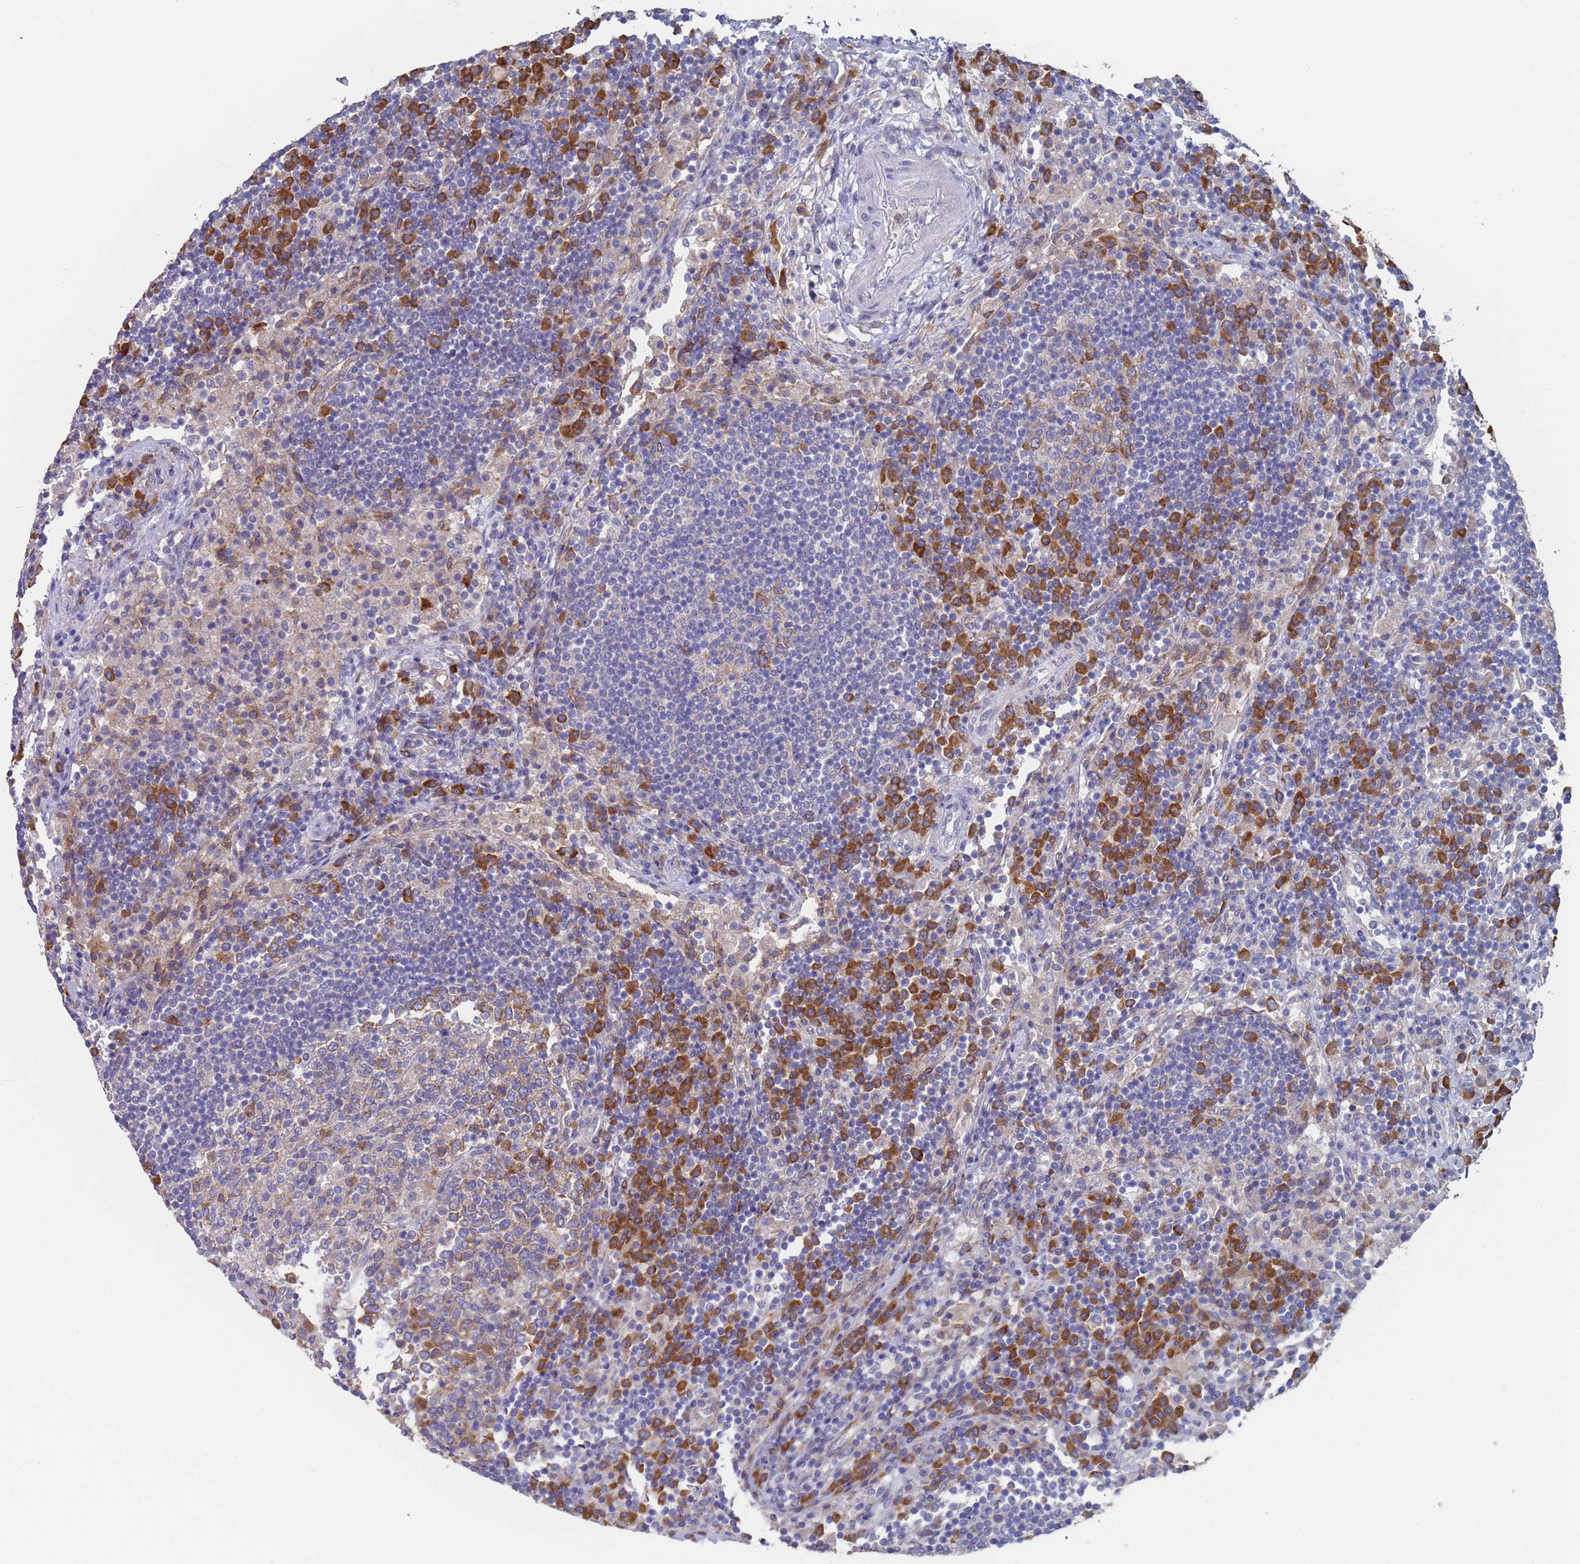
{"staining": {"intensity": "moderate", "quantity": "<25%", "location": "cytoplasmic/membranous"}, "tissue": "lymph node", "cell_type": "Germinal center cells", "image_type": "normal", "snomed": [{"axis": "morphology", "description": "Normal tissue, NOS"}, {"axis": "topography", "description": "Lymph node"}], "caption": "Moderate cytoplasmic/membranous expression is appreciated in about <25% of germinal center cells in unremarkable lymph node. The staining was performed using DAB, with brown indicating positive protein expression. Nuclei are stained blue with hematoxylin.", "gene": "ENSG00000286098", "patient": {"sex": "female", "age": 53}}